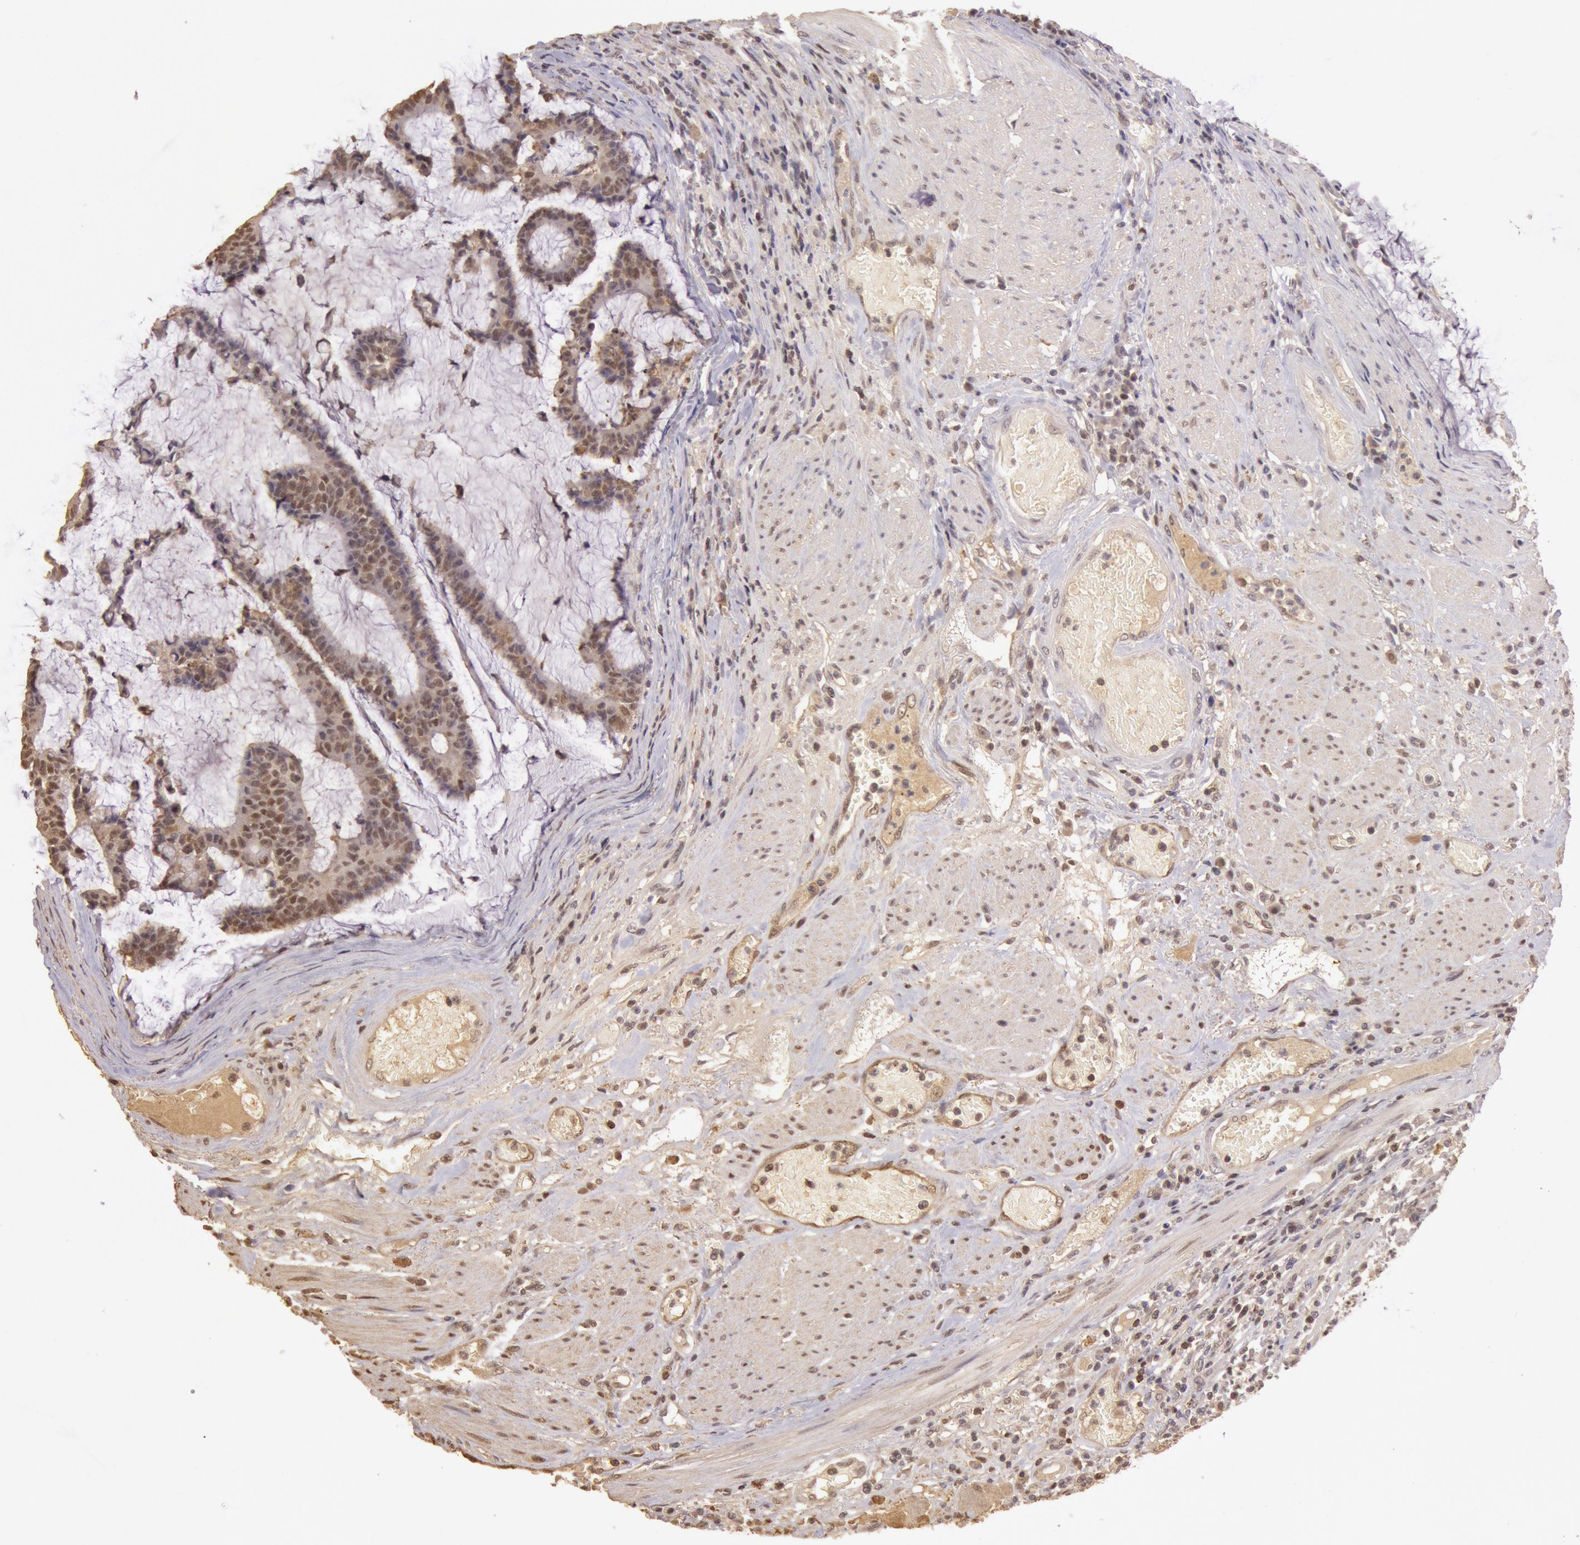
{"staining": {"intensity": "weak", "quantity": ">75%", "location": "cytoplasmic/membranous,nuclear"}, "tissue": "colorectal cancer", "cell_type": "Tumor cells", "image_type": "cancer", "snomed": [{"axis": "morphology", "description": "Adenocarcinoma, NOS"}, {"axis": "topography", "description": "Colon"}], "caption": "About >75% of tumor cells in human adenocarcinoma (colorectal) reveal weak cytoplasmic/membranous and nuclear protein positivity as visualized by brown immunohistochemical staining.", "gene": "SOD1", "patient": {"sex": "female", "age": 84}}